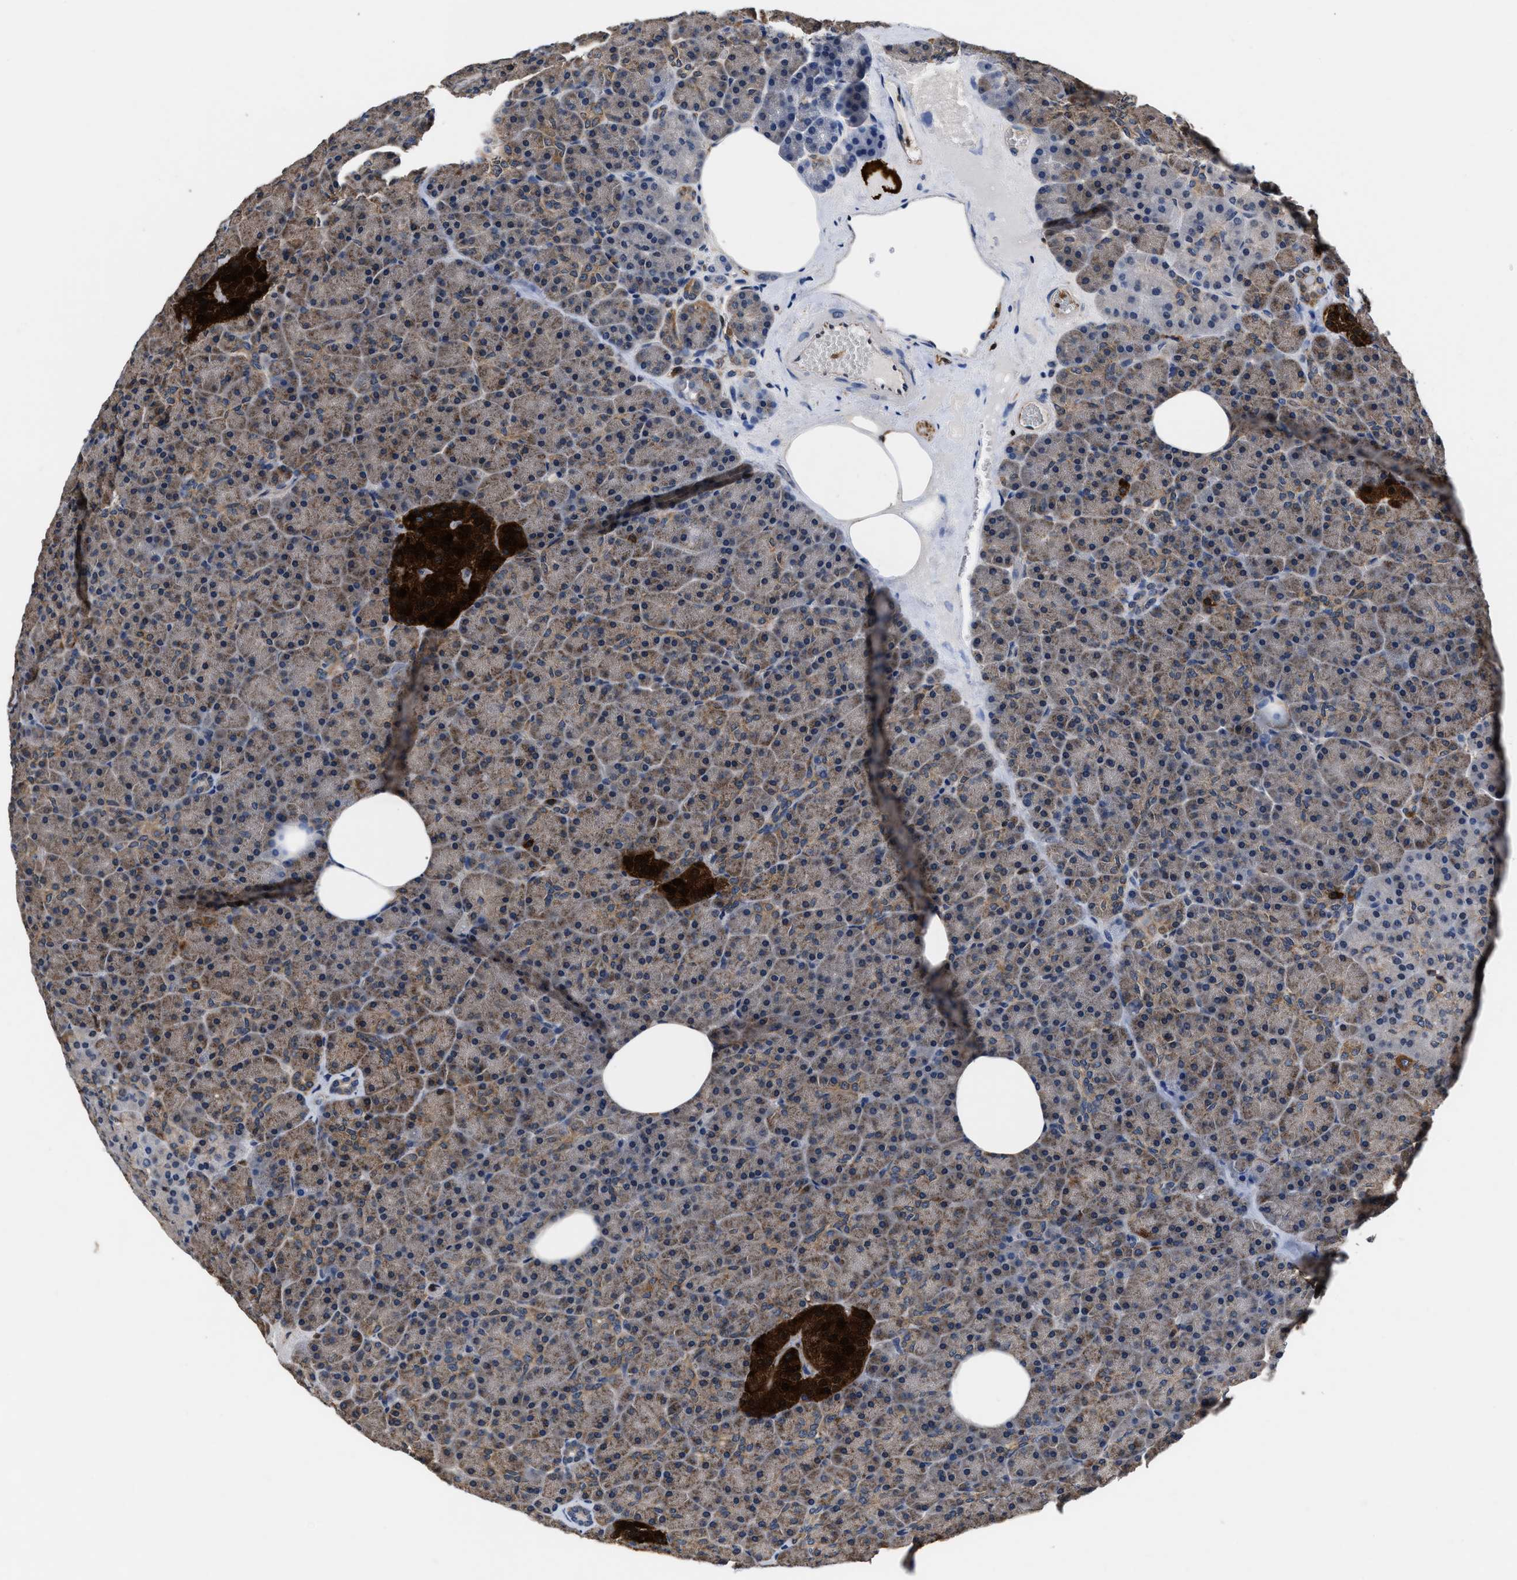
{"staining": {"intensity": "moderate", "quantity": ">75%", "location": "cytoplasmic/membranous"}, "tissue": "pancreas", "cell_type": "Exocrine glandular cells", "image_type": "normal", "snomed": [{"axis": "morphology", "description": "Normal tissue, NOS"}, {"axis": "morphology", "description": "Carcinoid, malignant, NOS"}, {"axis": "topography", "description": "Pancreas"}], "caption": "Protein expression analysis of unremarkable pancreas displays moderate cytoplasmic/membranous positivity in approximately >75% of exocrine glandular cells.", "gene": "ACLY", "patient": {"sex": "female", "age": 35}}